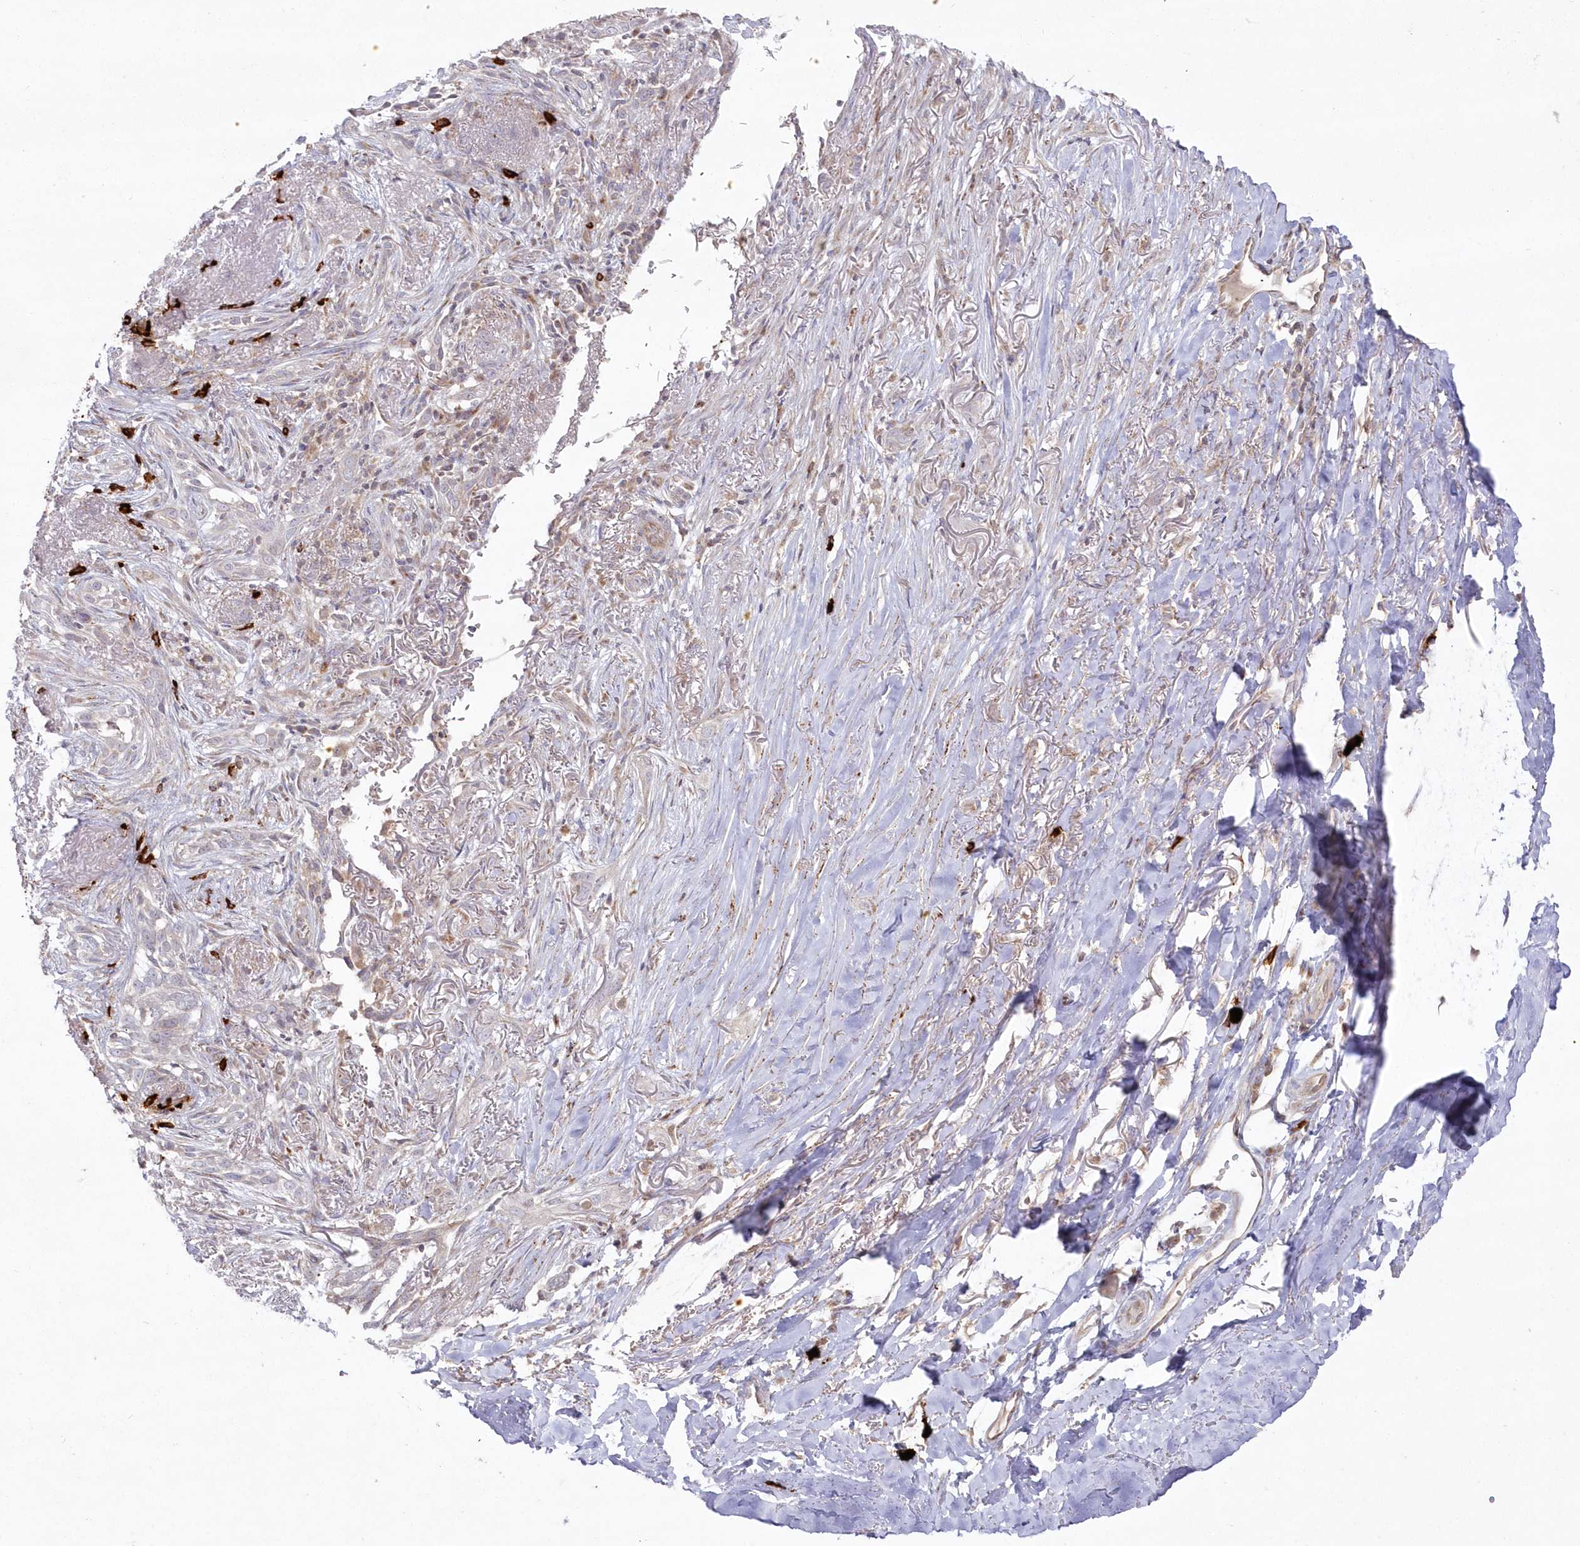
{"staining": {"intensity": "negative", "quantity": "none", "location": "none"}, "tissue": "adipose tissue", "cell_type": "Adipocytes", "image_type": "normal", "snomed": [{"axis": "morphology", "description": "Normal tissue, NOS"}, {"axis": "morphology", "description": "Basal cell carcinoma"}, {"axis": "topography", "description": "Skin"}], "caption": "Protein analysis of unremarkable adipose tissue shows no significant expression in adipocytes. (Stains: DAB (3,3'-diaminobenzidine) immunohistochemistry (IHC) with hematoxylin counter stain, Microscopy: brightfield microscopy at high magnification).", "gene": "ARSB", "patient": {"sex": "female", "age": 89}}